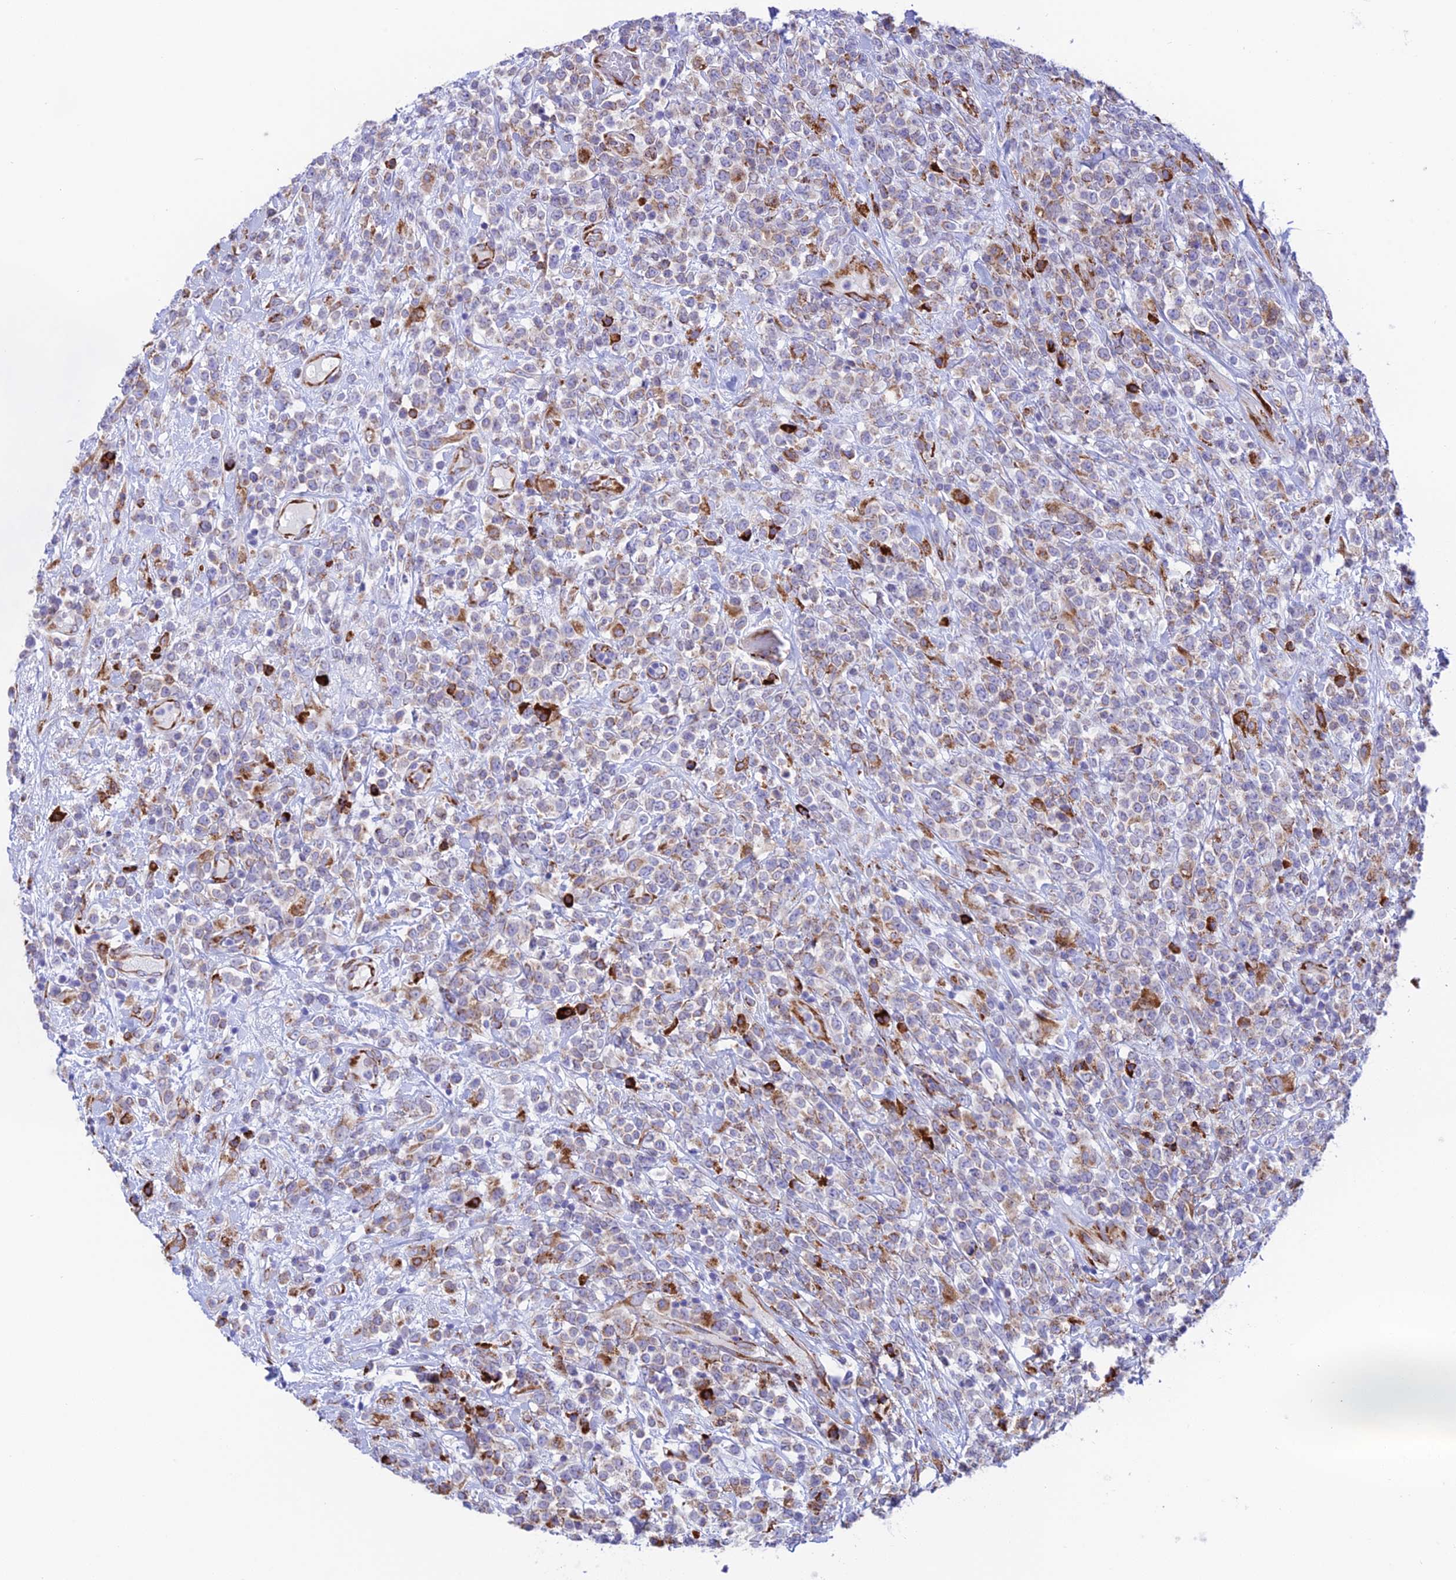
{"staining": {"intensity": "moderate", "quantity": "<25%", "location": "cytoplasmic/membranous"}, "tissue": "lymphoma", "cell_type": "Tumor cells", "image_type": "cancer", "snomed": [{"axis": "morphology", "description": "Malignant lymphoma, non-Hodgkin's type, High grade"}, {"axis": "topography", "description": "Colon"}], "caption": "Immunohistochemical staining of human lymphoma reveals moderate cytoplasmic/membranous protein staining in about <25% of tumor cells.", "gene": "TUBGCP6", "patient": {"sex": "female", "age": 53}}